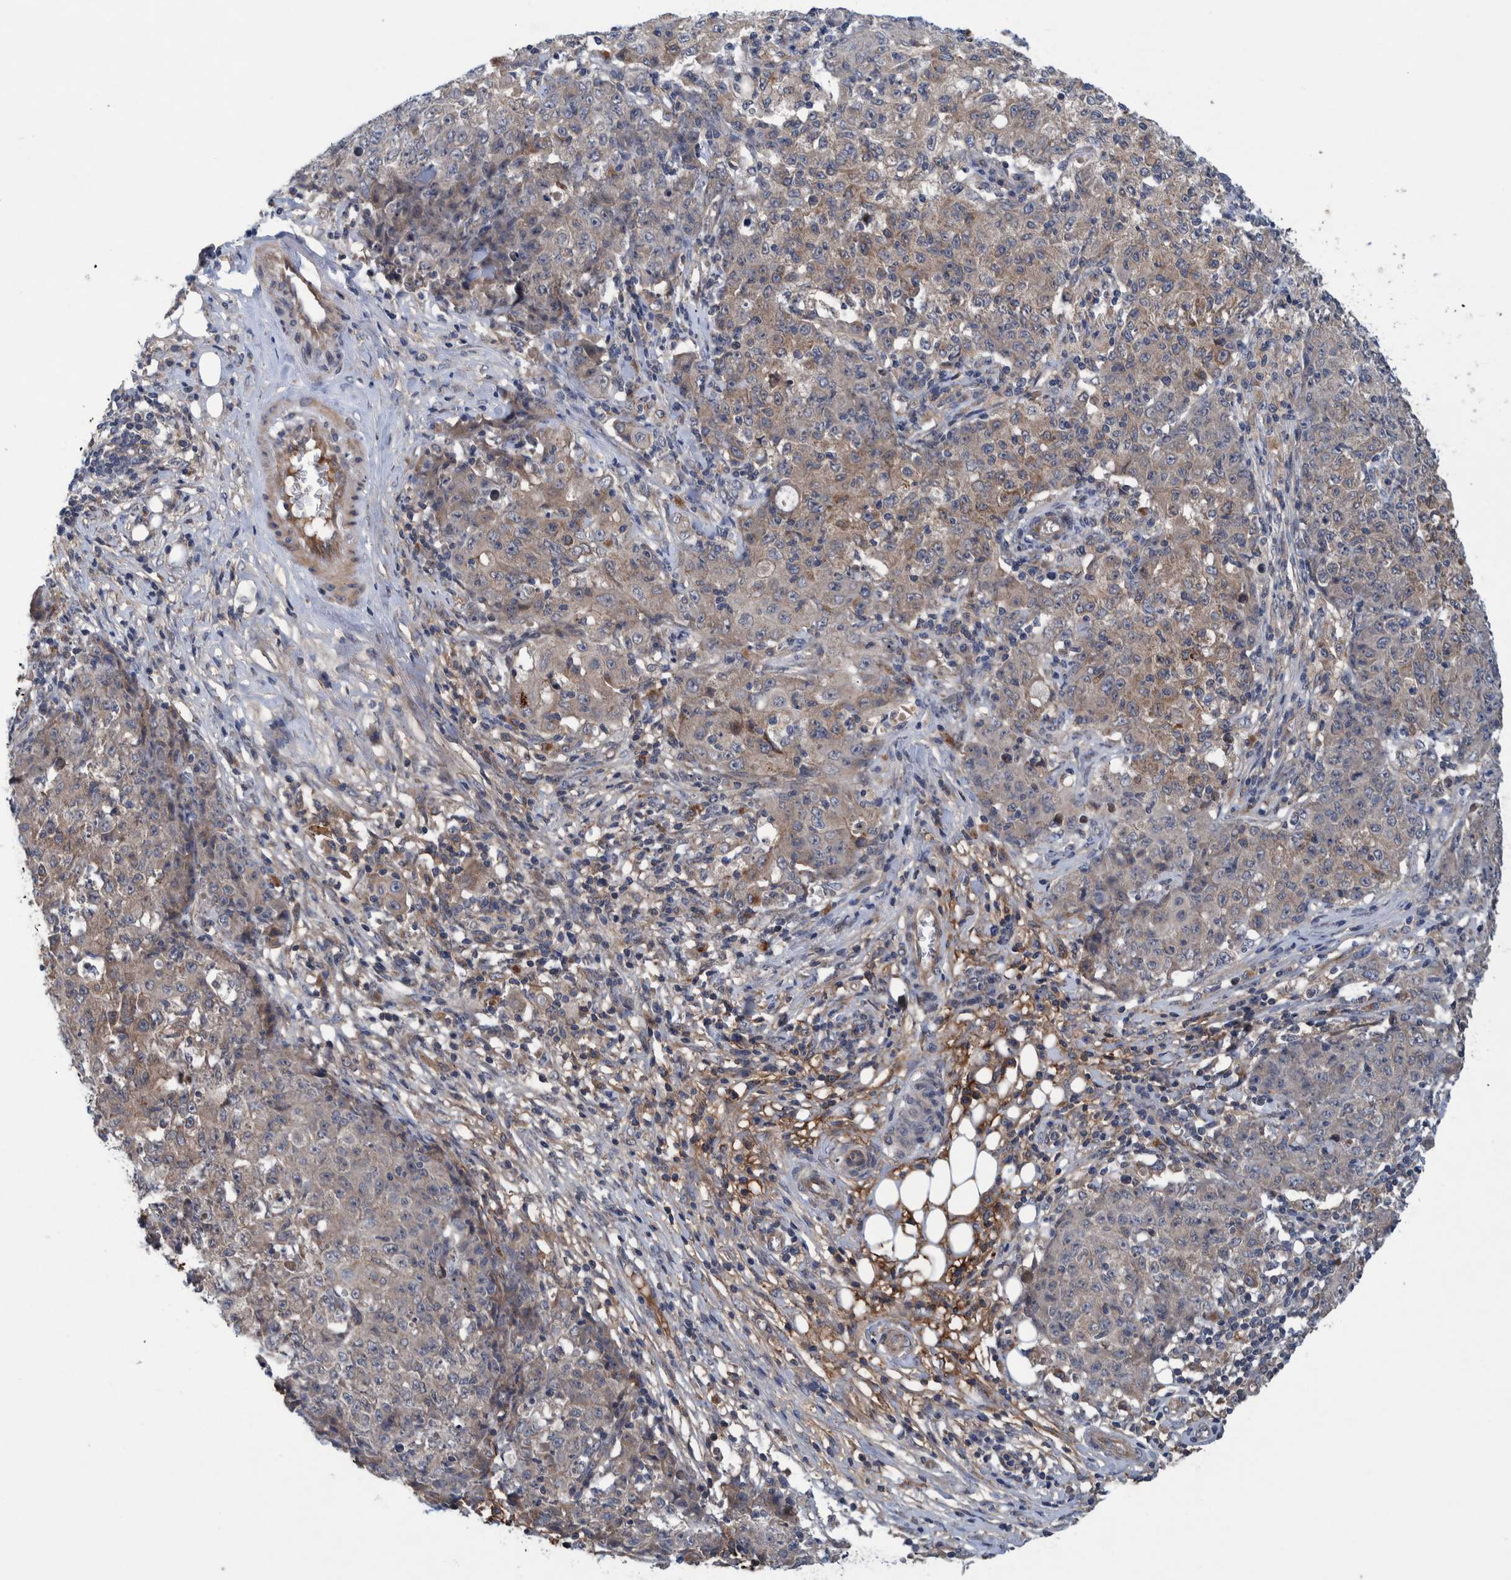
{"staining": {"intensity": "weak", "quantity": "25%-75%", "location": "cytoplasmic/membranous"}, "tissue": "ovarian cancer", "cell_type": "Tumor cells", "image_type": "cancer", "snomed": [{"axis": "morphology", "description": "Carcinoma, endometroid"}, {"axis": "topography", "description": "Ovary"}], "caption": "Immunohistochemistry (IHC) (DAB (3,3'-diaminobenzidine)) staining of human ovarian endometroid carcinoma reveals weak cytoplasmic/membranous protein expression in approximately 25%-75% of tumor cells.", "gene": "ITIH3", "patient": {"sex": "female", "age": 42}}